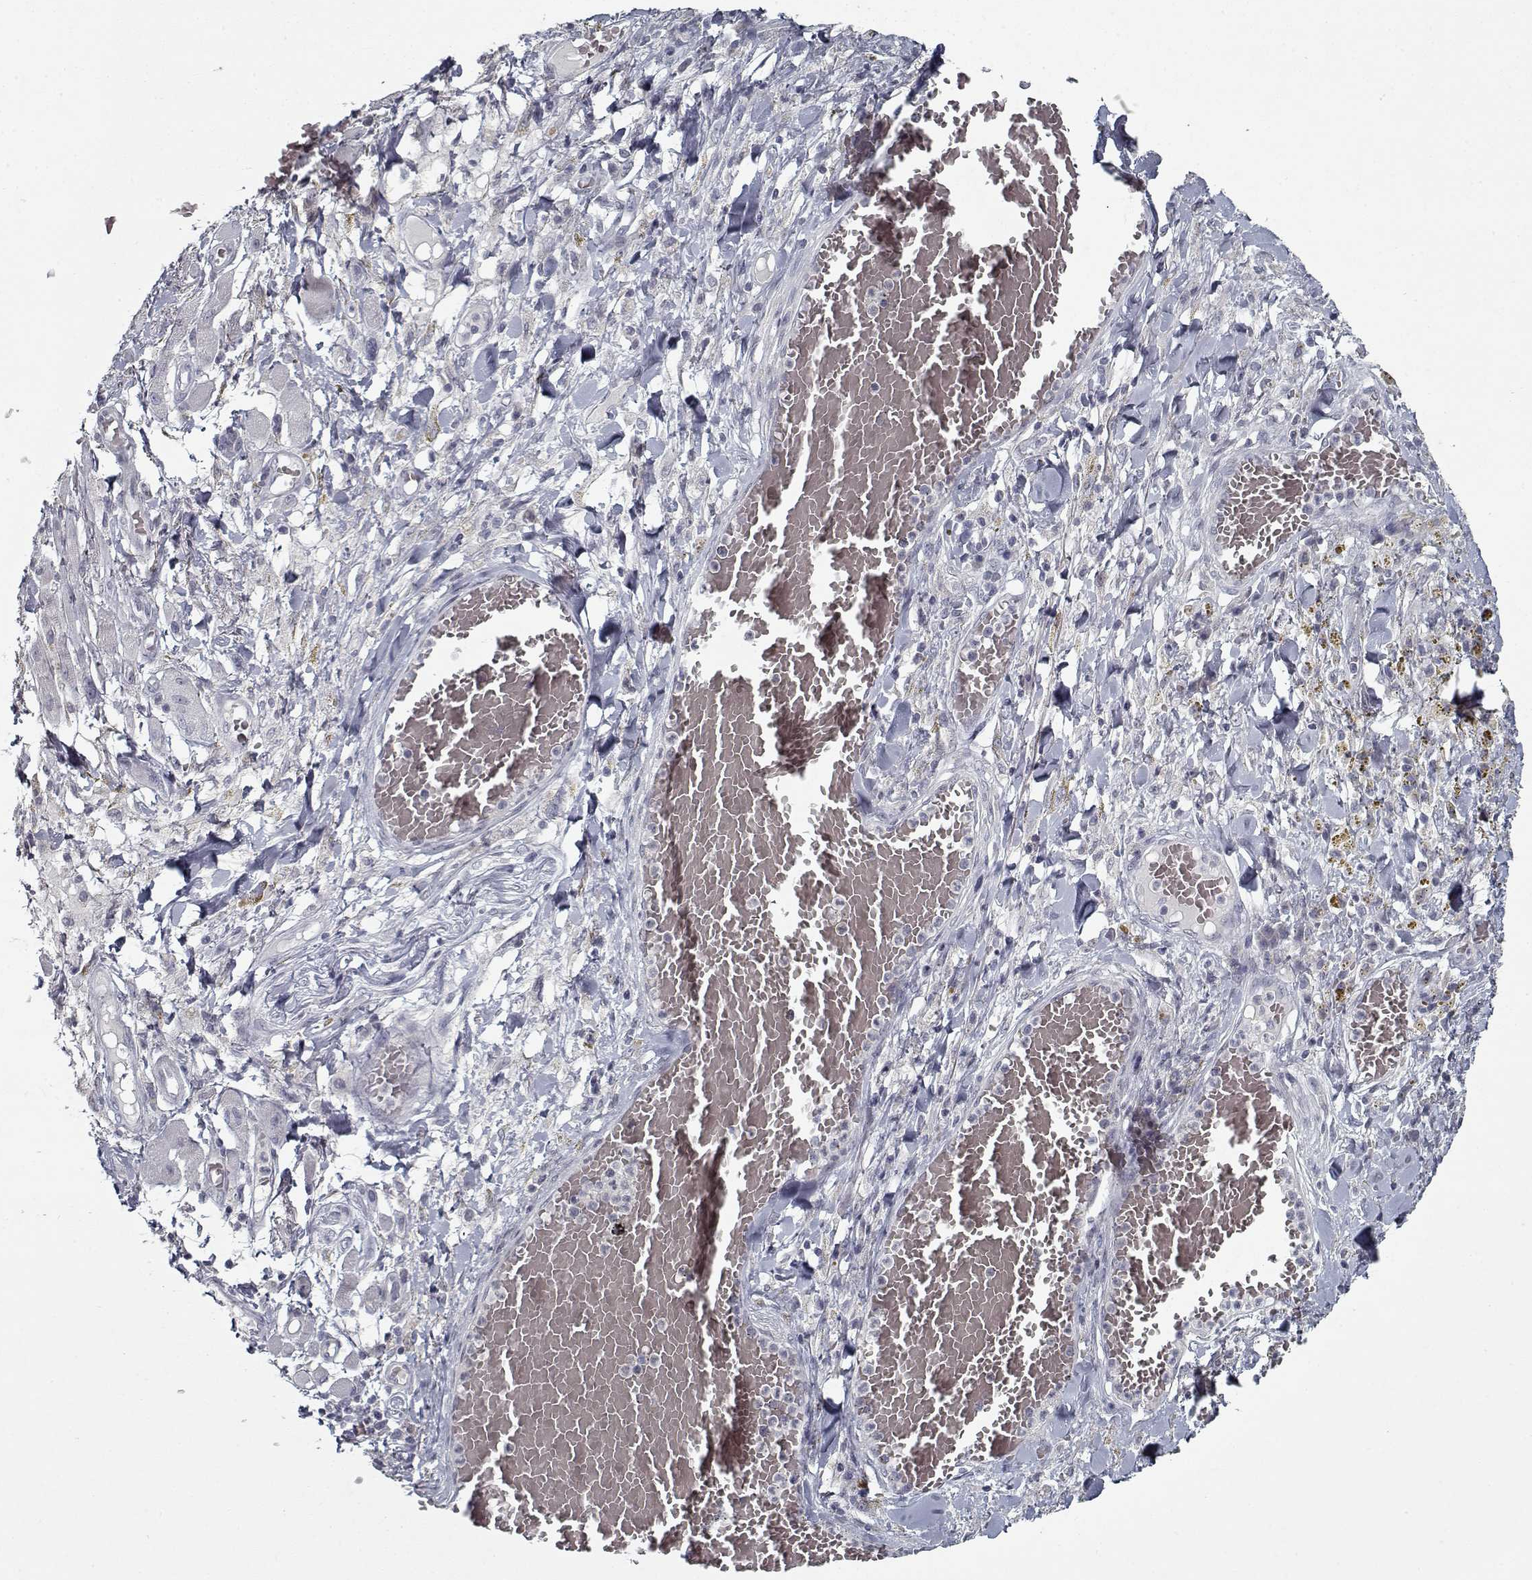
{"staining": {"intensity": "negative", "quantity": "none", "location": "none"}, "tissue": "melanoma", "cell_type": "Tumor cells", "image_type": "cancer", "snomed": [{"axis": "morphology", "description": "Malignant melanoma, NOS"}, {"axis": "topography", "description": "Skin"}], "caption": "Immunohistochemistry (IHC) of human malignant melanoma demonstrates no staining in tumor cells. The staining is performed using DAB (3,3'-diaminobenzidine) brown chromogen with nuclei counter-stained in using hematoxylin.", "gene": "GAD2", "patient": {"sex": "female", "age": 91}}